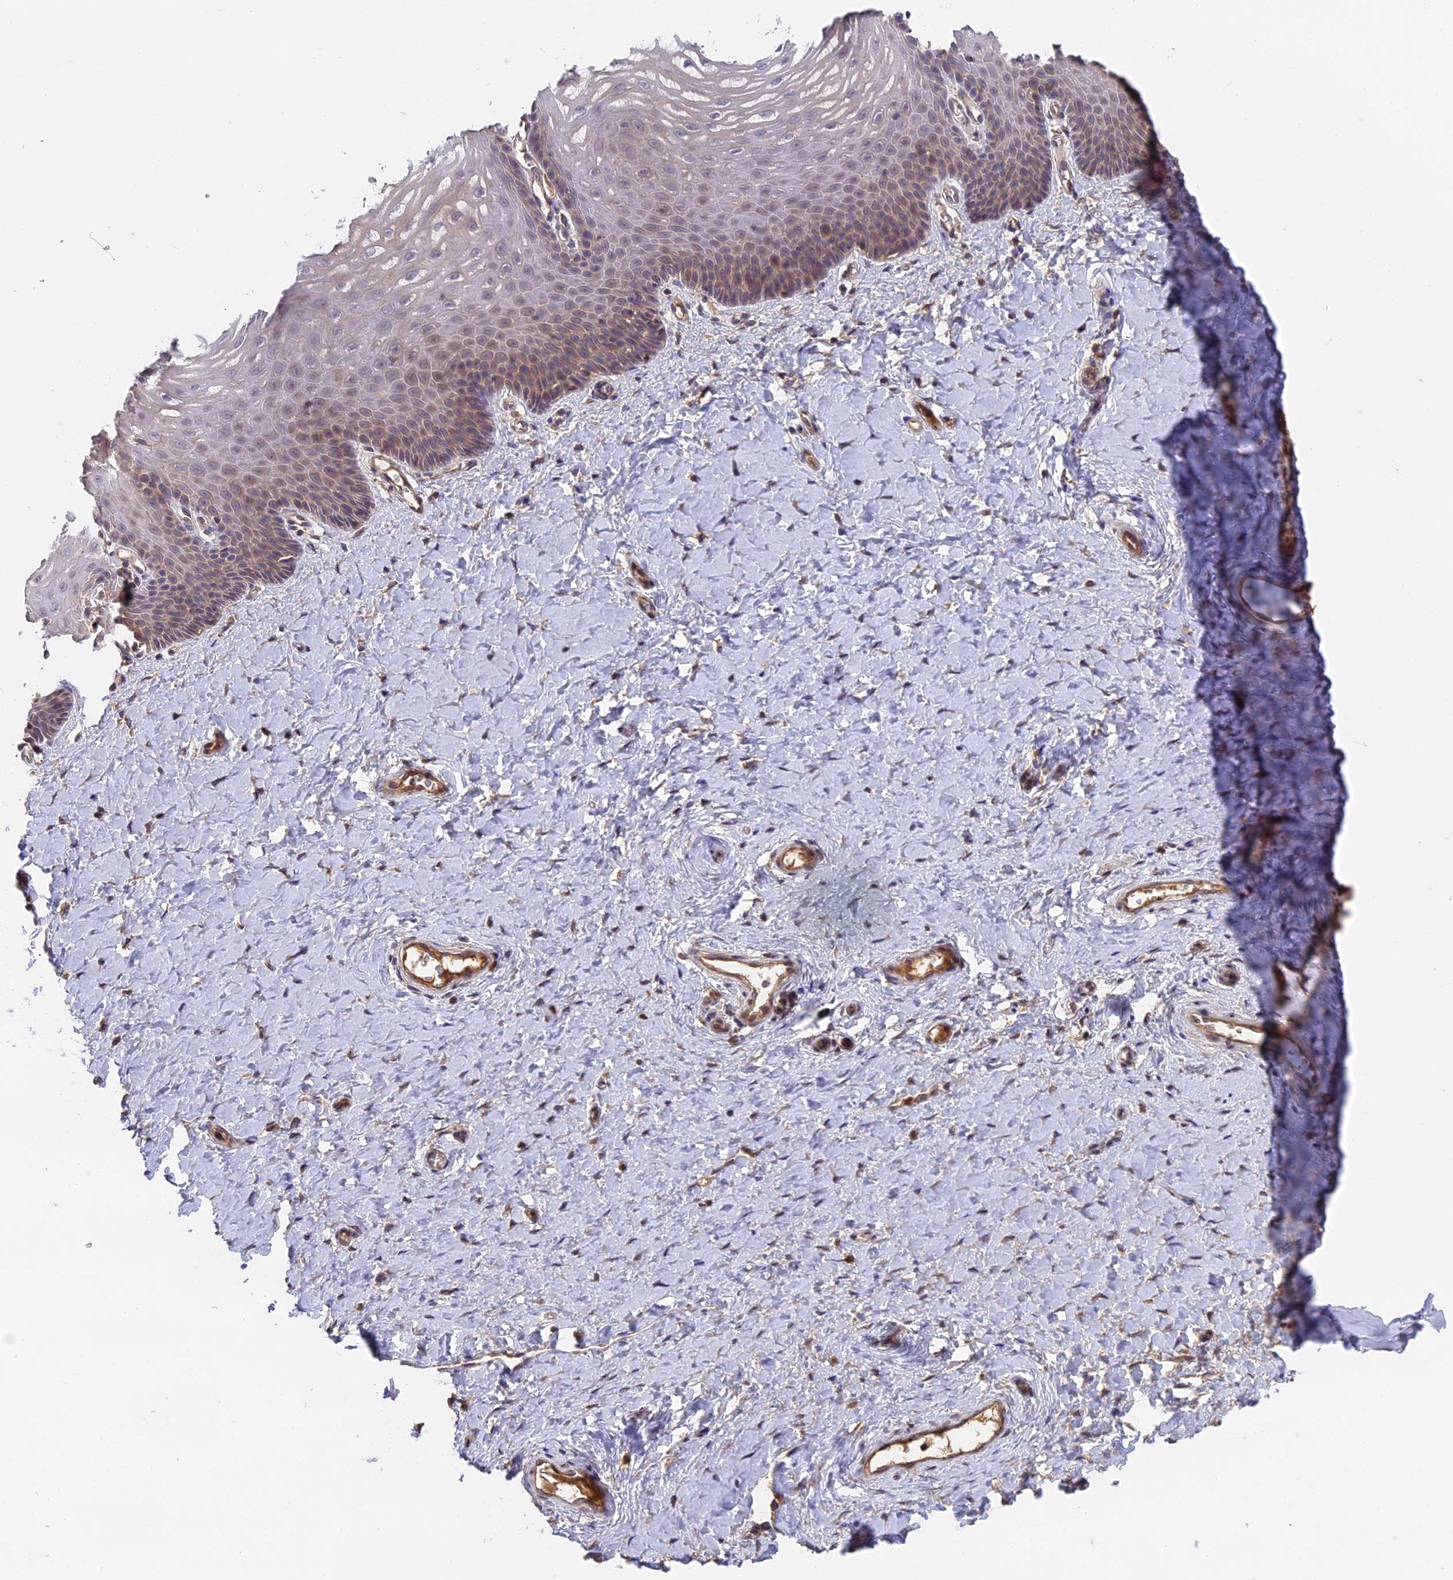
{"staining": {"intensity": "moderate", "quantity": ">75%", "location": "cytoplasmic/membranous"}, "tissue": "vagina", "cell_type": "Squamous epithelial cells", "image_type": "normal", "snomed": [{"axis": "morphology", "description": "Normal tissue, NOS"}, {"axis": "topography", "description": "Vagina"}], "caption": "High-magnification brightfield microscopy of unremarkable vagina stained with DAB (brown) and counterstained with hematoxylin (blue). squamous epithelial cells exhibit moderate cytoplasmic/membranous staining is seen in approximately>75% of cells.", "gene": "SETD6", "patient": {"sex": "female", "age": 65}}